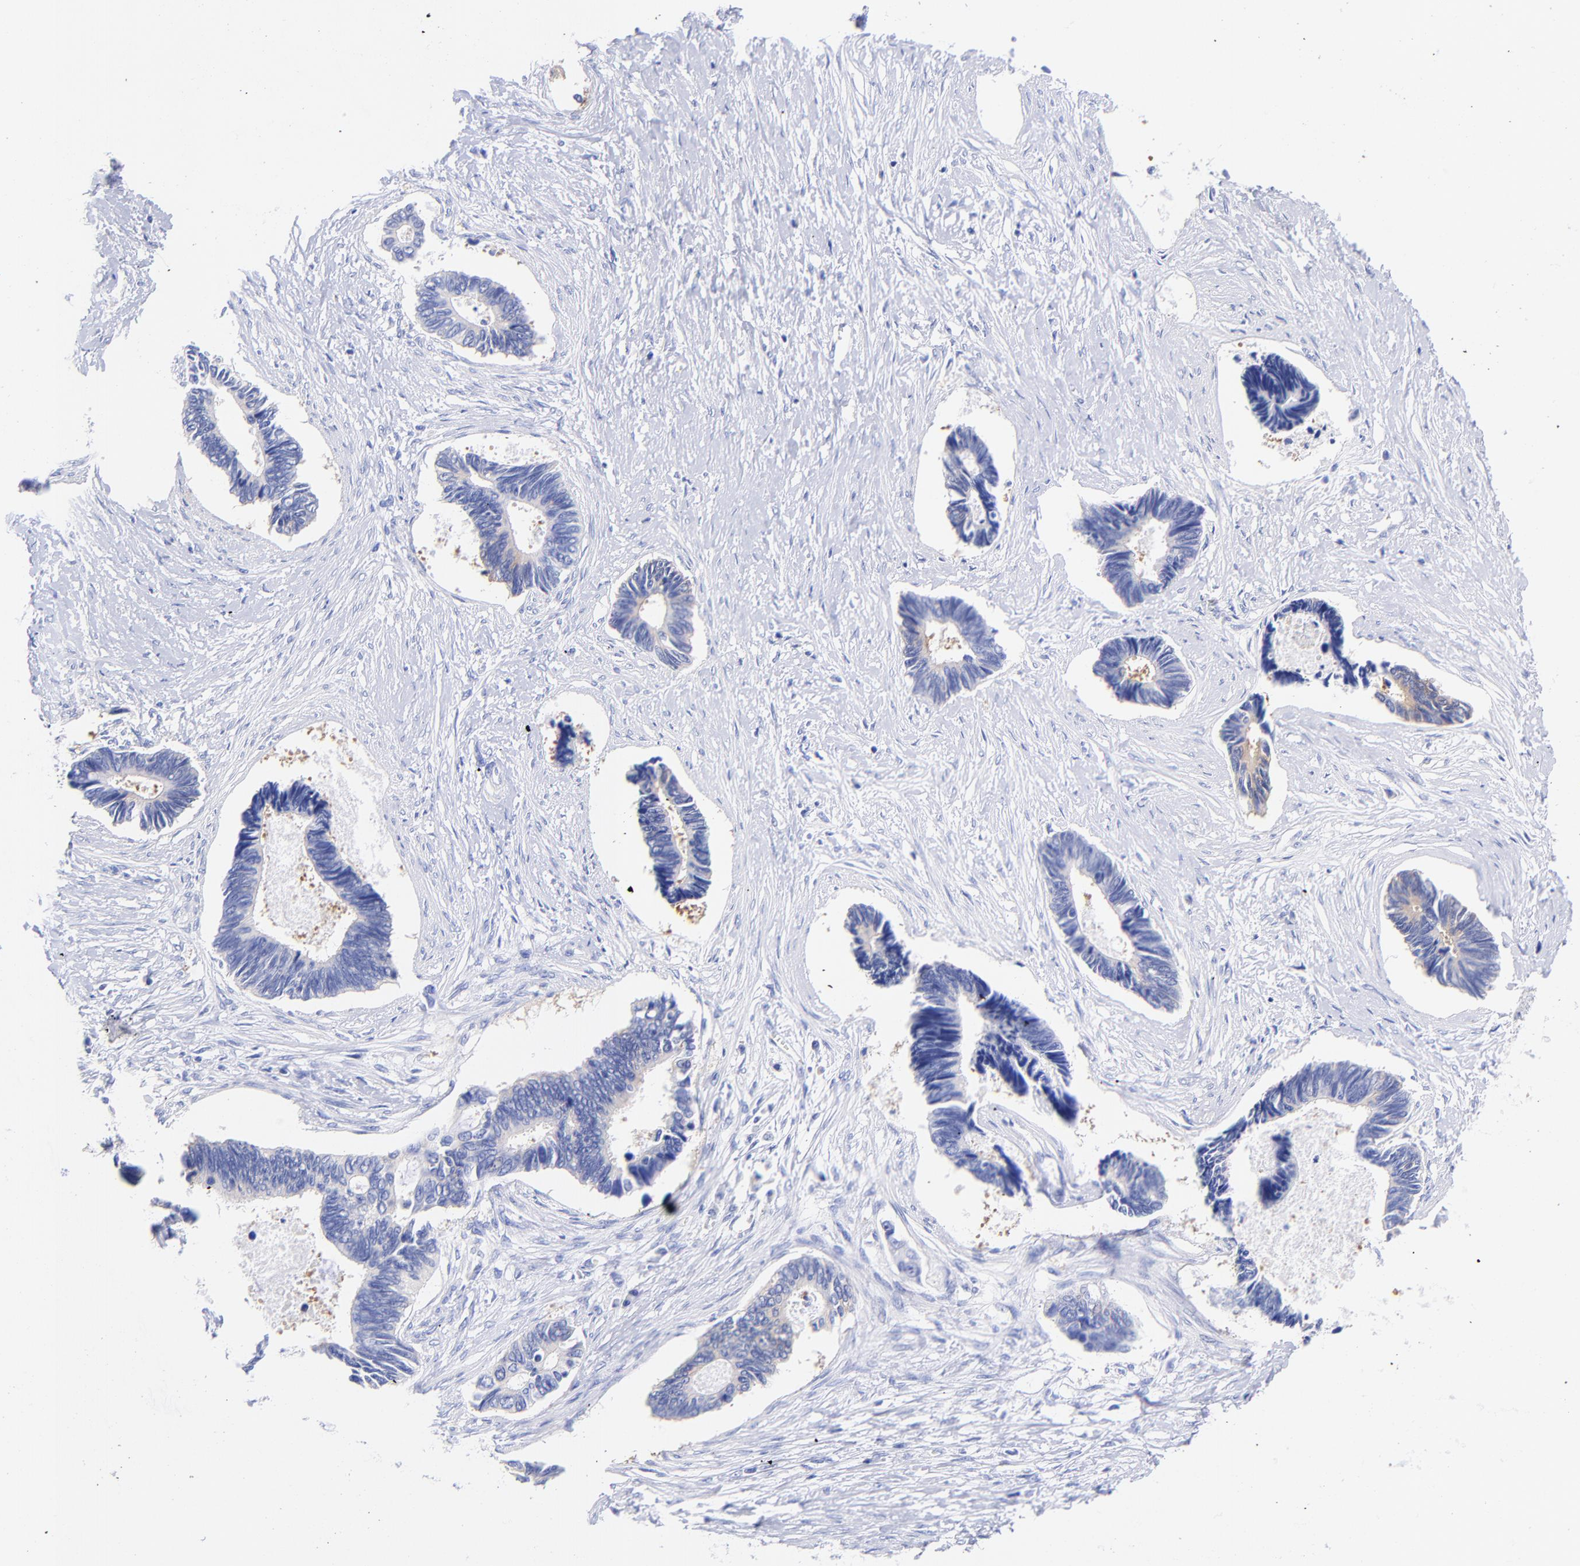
{"staining": {"intensity": "weak", "quantity": "<25%", "location": "cytoplasmic/membranous"}, "tissue": "pancreatic cancer", "cell_type": "Tumor cells", "image_type": "cancer", "snomed": [{"axis": "morphology", "description": "Adenocarcinoma, NOS"}, {"axis": "topography", "description": "Pancreas"}], "caption": "Protein analysis of pancreatic cancer (adenocarcinoma) reveals no significant positivity in tumor cells.", "gene": "GPHN", "patient": {"sex": "female", "age": 70}}